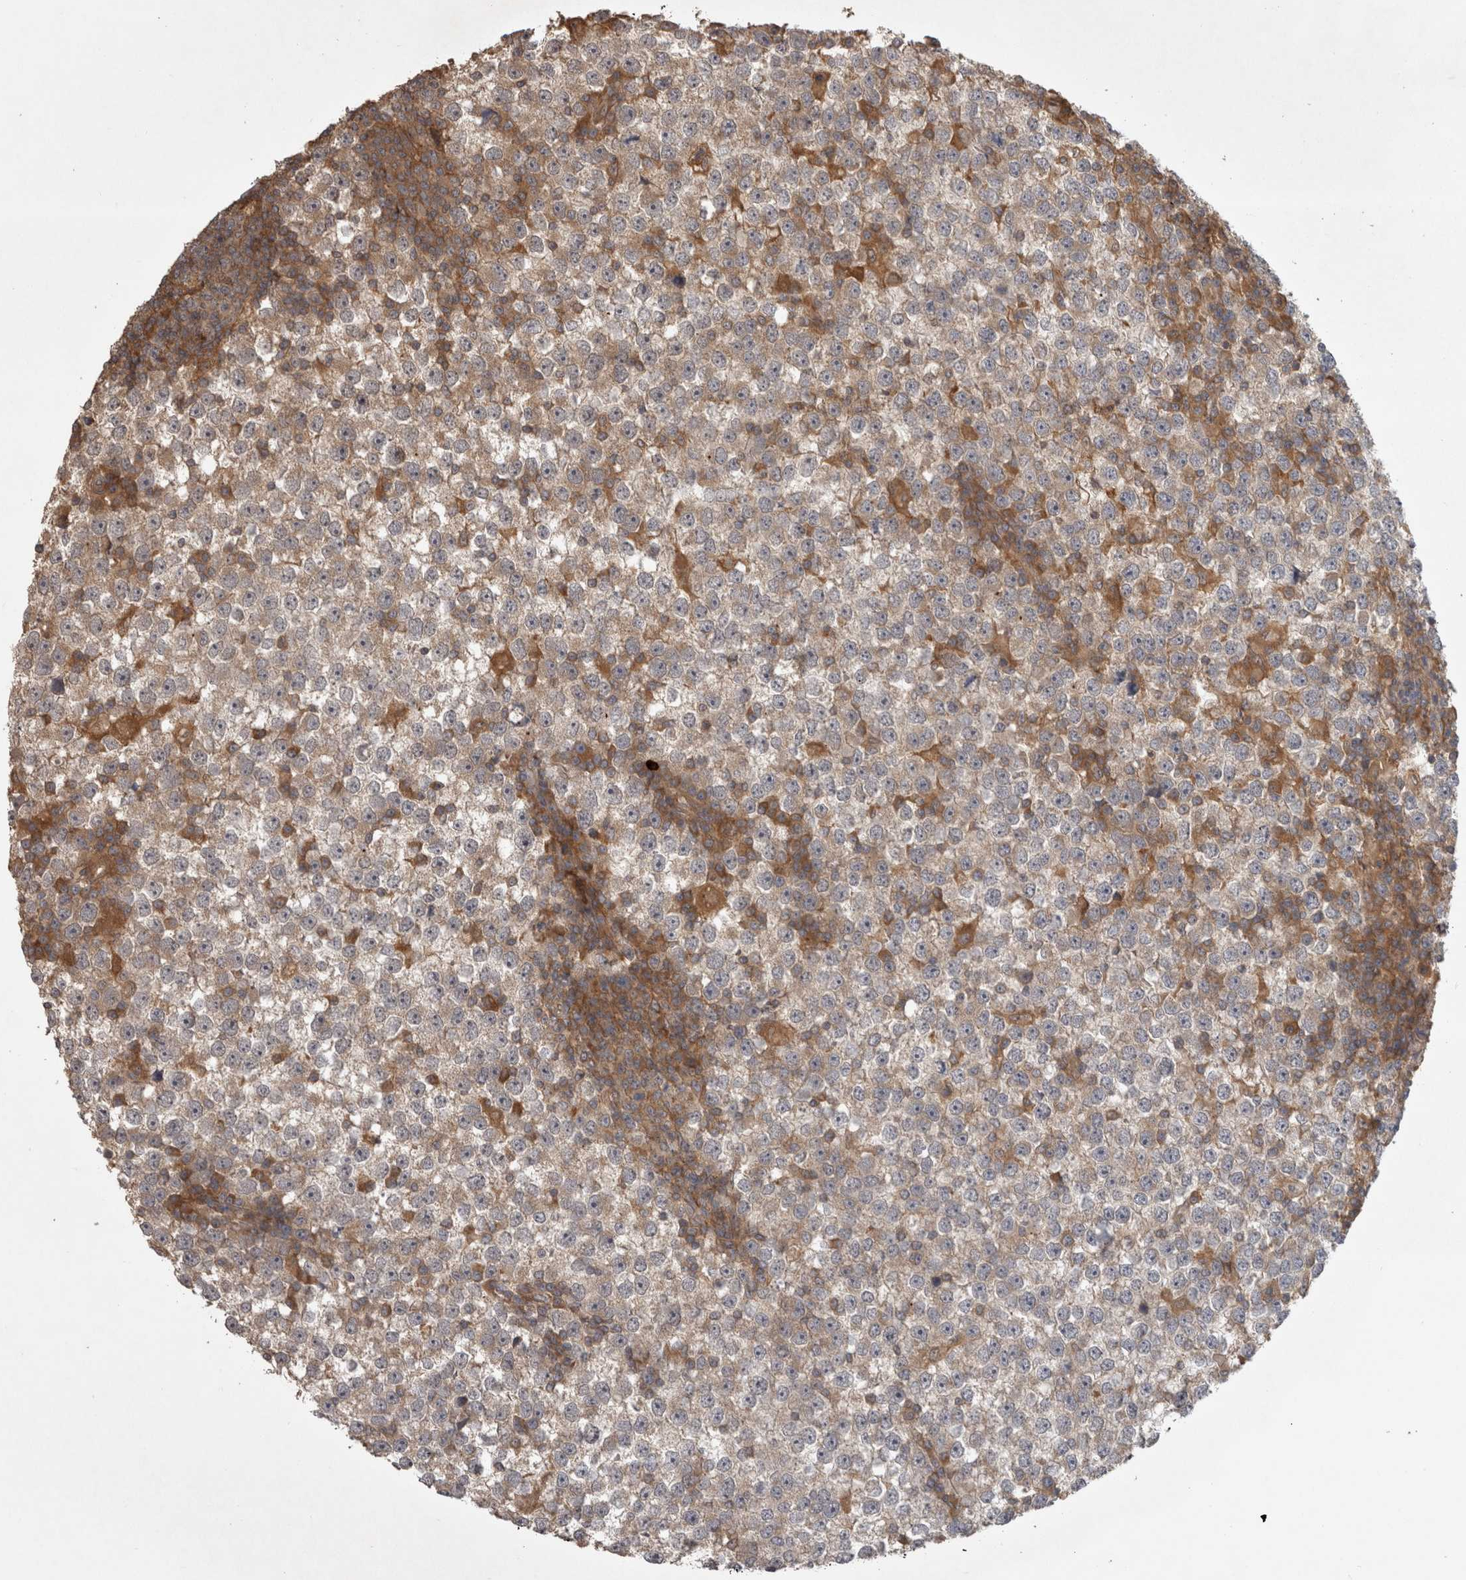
{"staining": {"intensity": "weak", "quantity": ">75%", "location": "cytoplasmic/membranous"}, "tissue": "testis cancer", "cell_type": "Tumor cells", "image_type": "cancer", "snomed": [{"axis": "morphology", "description": "Seminoma, NOS"}, {"axis": "topography", "description": "Testis"}], "caption": "IHC (DAB (3,3'-diaminobenzidine)) staining of human testis seminoma displays weak cytoplasmic/membranous protein positivity in approximately >75% of tumor cells.", "gene": "MICU3", "patient": {"sex": "male", "age": 65}}